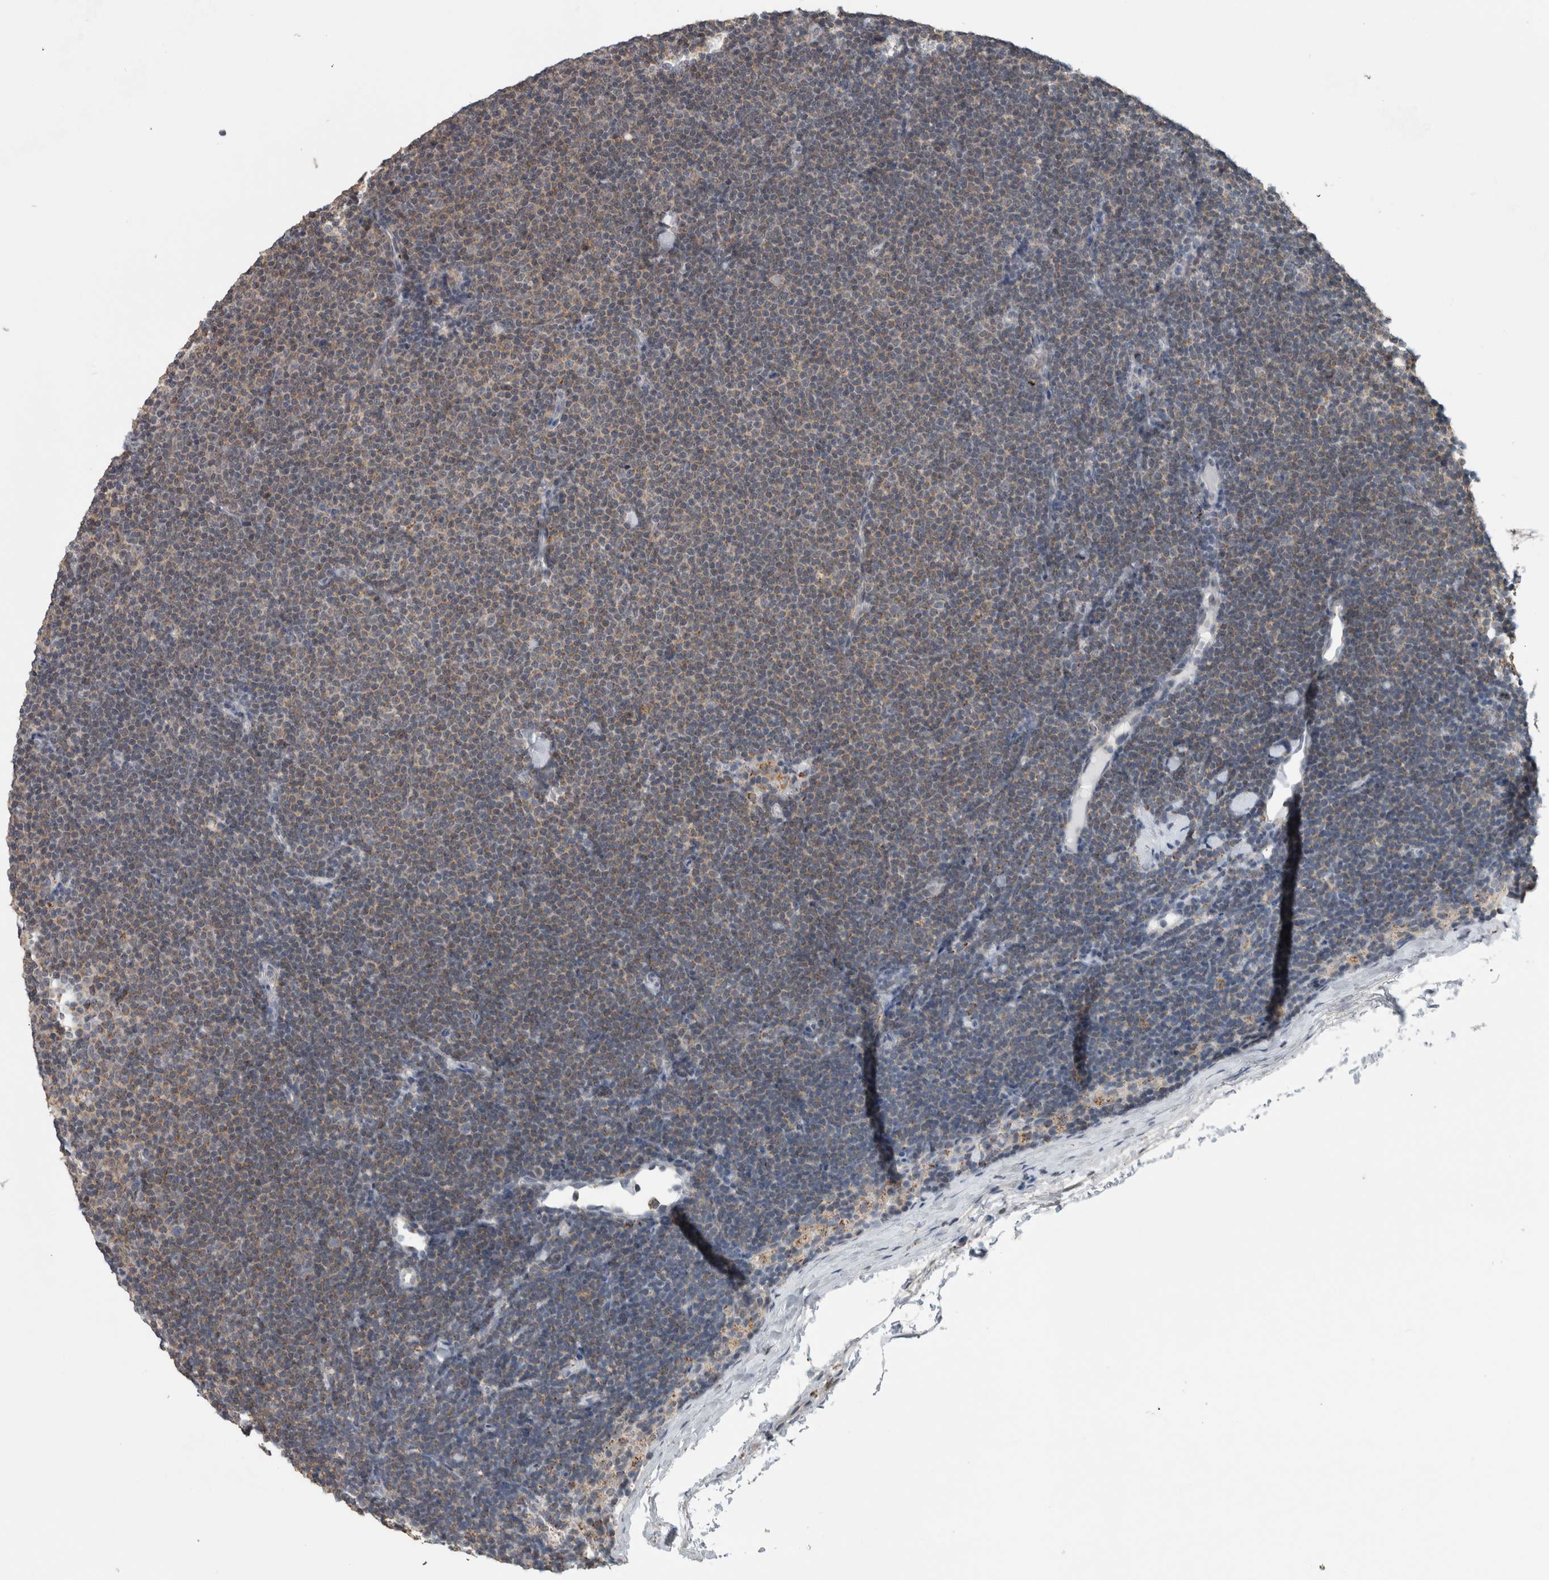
{"staining": {"intensity": "weak", "quantity": "25%-75%", "location": "cytoplasmic/membranous"}, "tissue": "lymphoma", "cell_type": "Tumor cells", "image_type": "cancer", "snomed": [{"axis": "morphology", "description": "Malignant lymphoma, non-Hodgkin's type, Low grade"}, {"axis": "topography", "description": "Lymph node"}], "caption": "The photomicrograph demonstrates immunohistochemical staining of low-grade malignant lymphoma, non-Hodgkin's type. There is weak cytoplasmic/membranous staining is seen in about 25%-75% of tumor cells.", "gene": "ACSF2", "patient": {"sex": "female", "age": 53}}